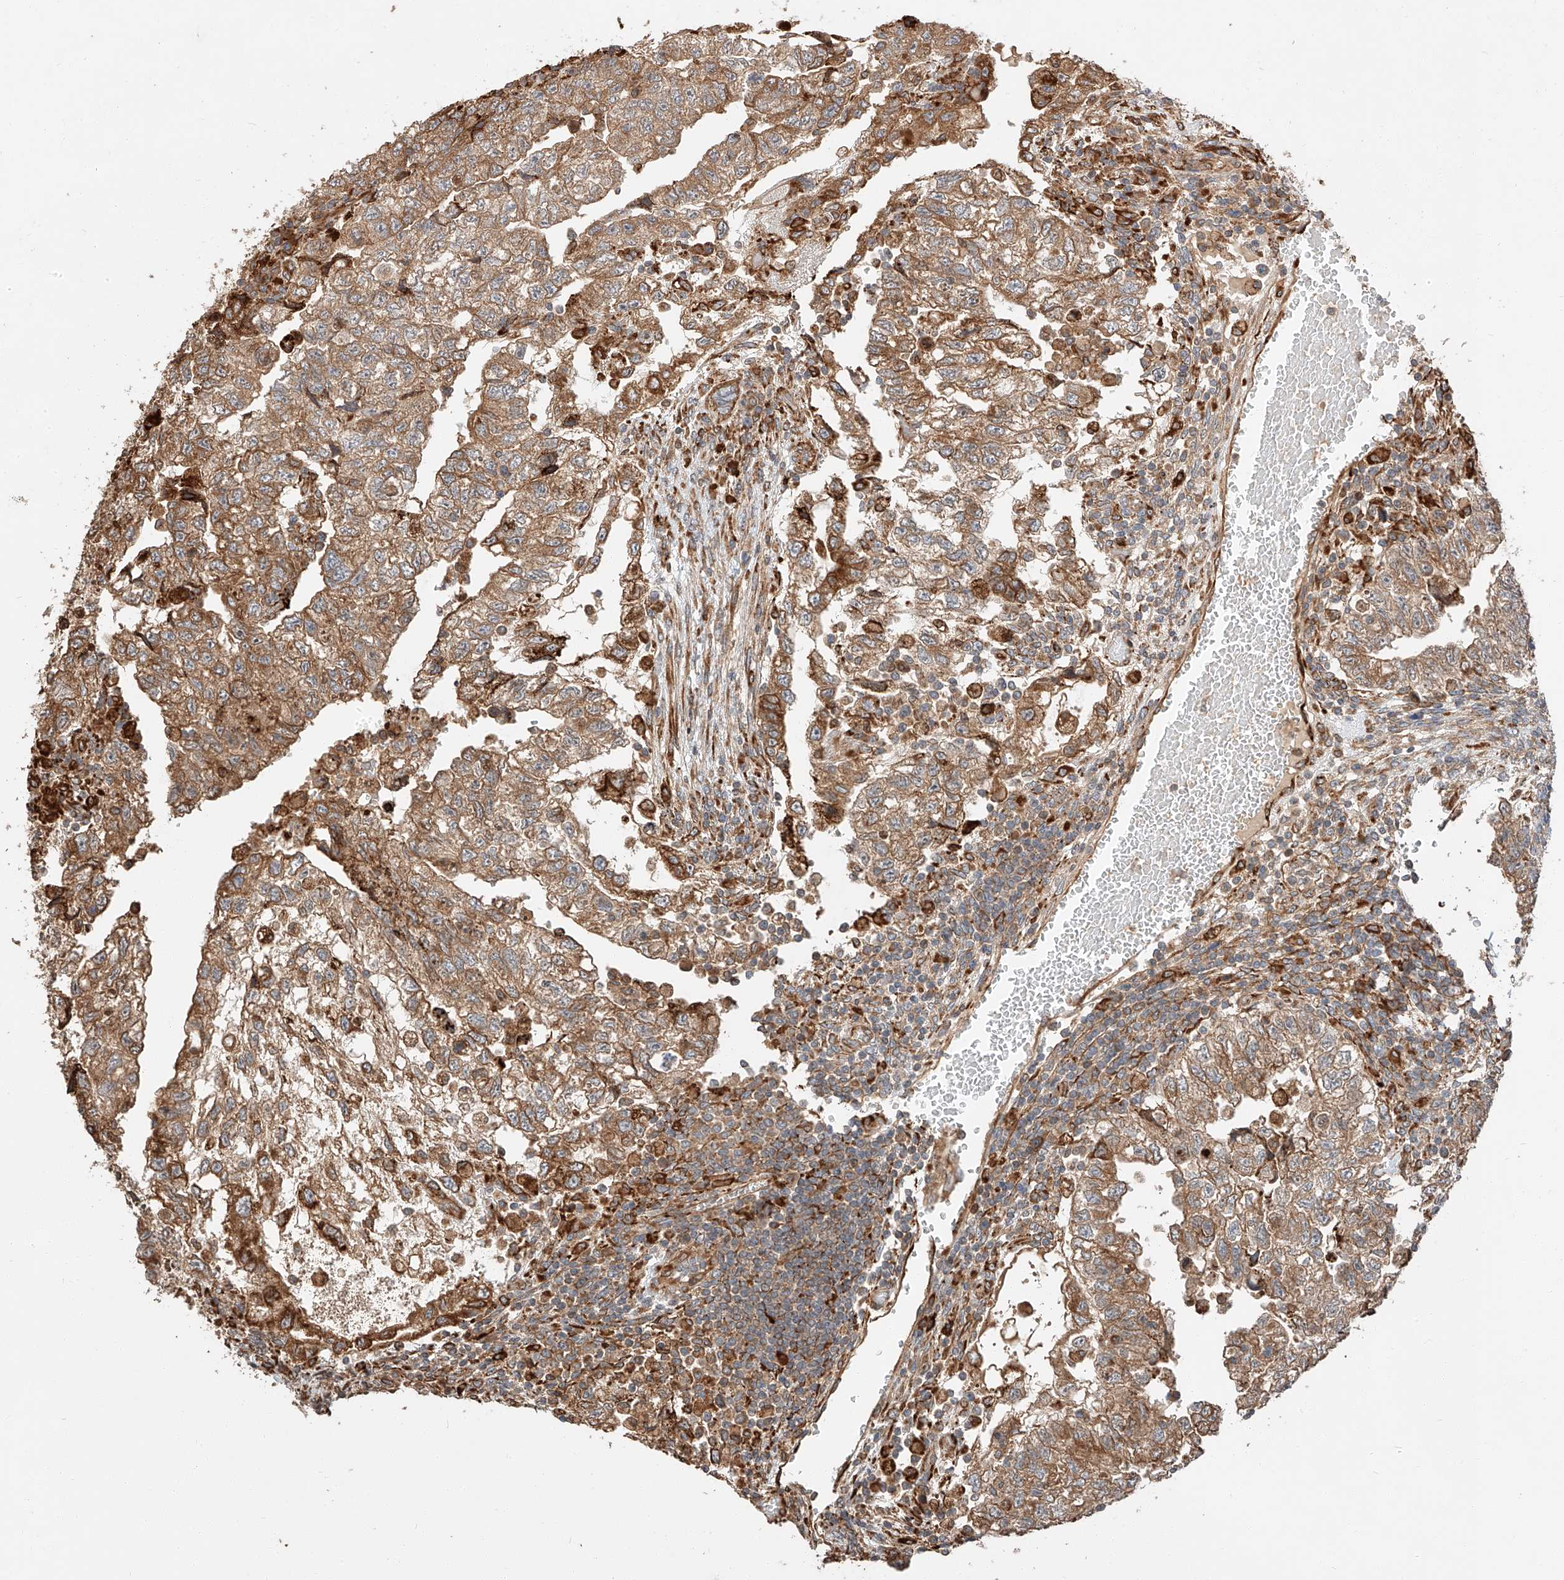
{"staining": {"intensity": "moderate", "quantity": ">75%", "location": "cytoplasmic/membranous"}, "tissue": "testis cancer", "cell_type": "Tumor cells", "image_type": "cancer", "snomed": [{"axis": "morphology", "description": "Carcinoma, Embryonal, NOS"}, {"axis": "topography", "description": "Testis"}], "caption": "There is medium levels of moderate cytoplasmic/membranous positivity in tumor cells of testis cancer, as demonstrated by immunohistochemical staining (brown color).", "gene": "ZNF84", "patient": {"sex": "male", "age": 36}}